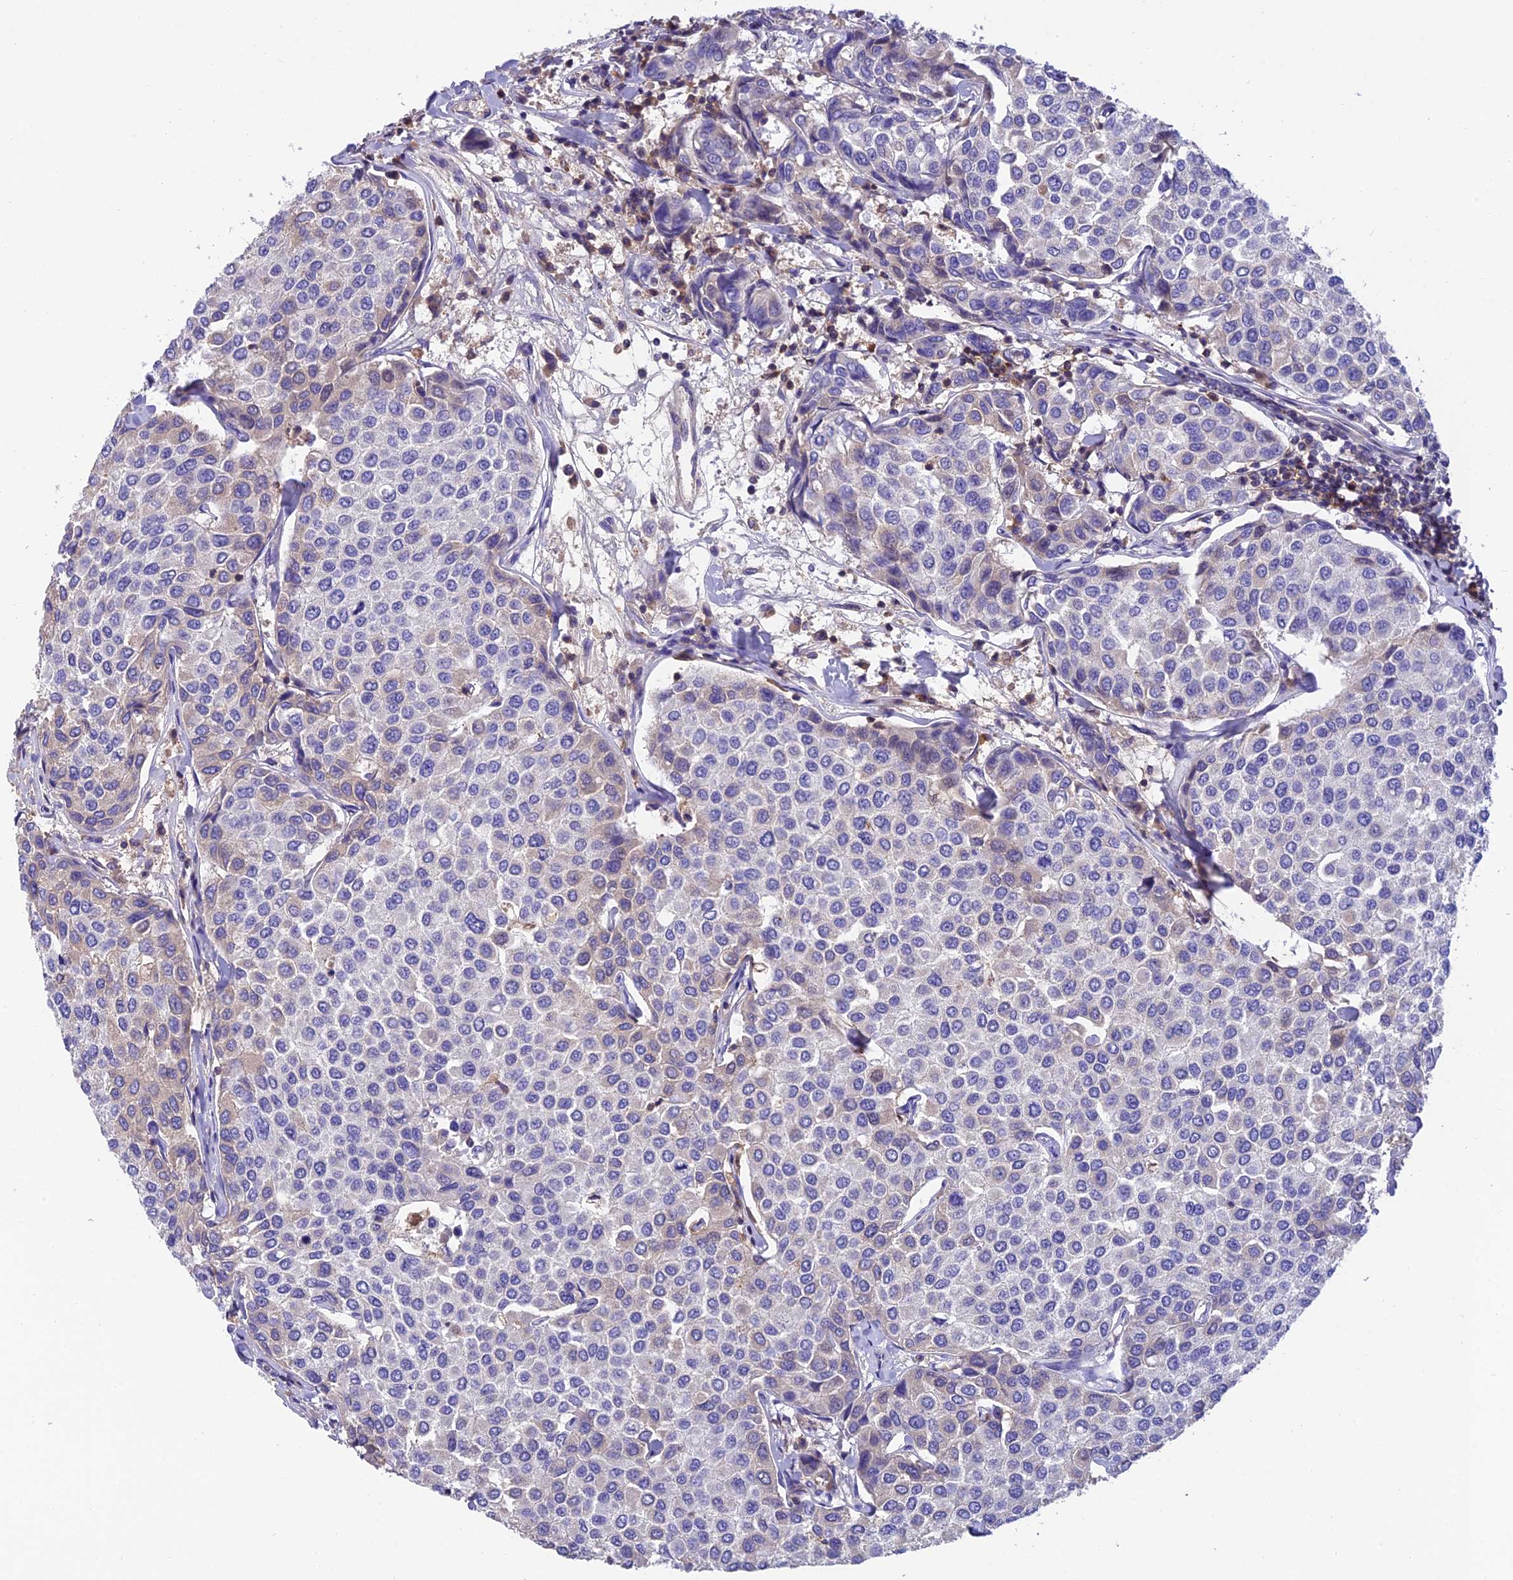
{"staining": {"intensity": "negative", "quantity": "none", "location": "none"}, "tissue": "breast cancer", "cell_type": "Tumor cells", "image_type": "cancer", "snomed": [{"axis": "morphology", "description": "Duct carcinoma"}, {"axis": "topography", "description": "Breast"}], "caption": "Tumor cells are negative for brown protein staining in breast intraductal carcinoma.", "gene": "LPXN", "patient": {"sex": "female", "age": 55}}